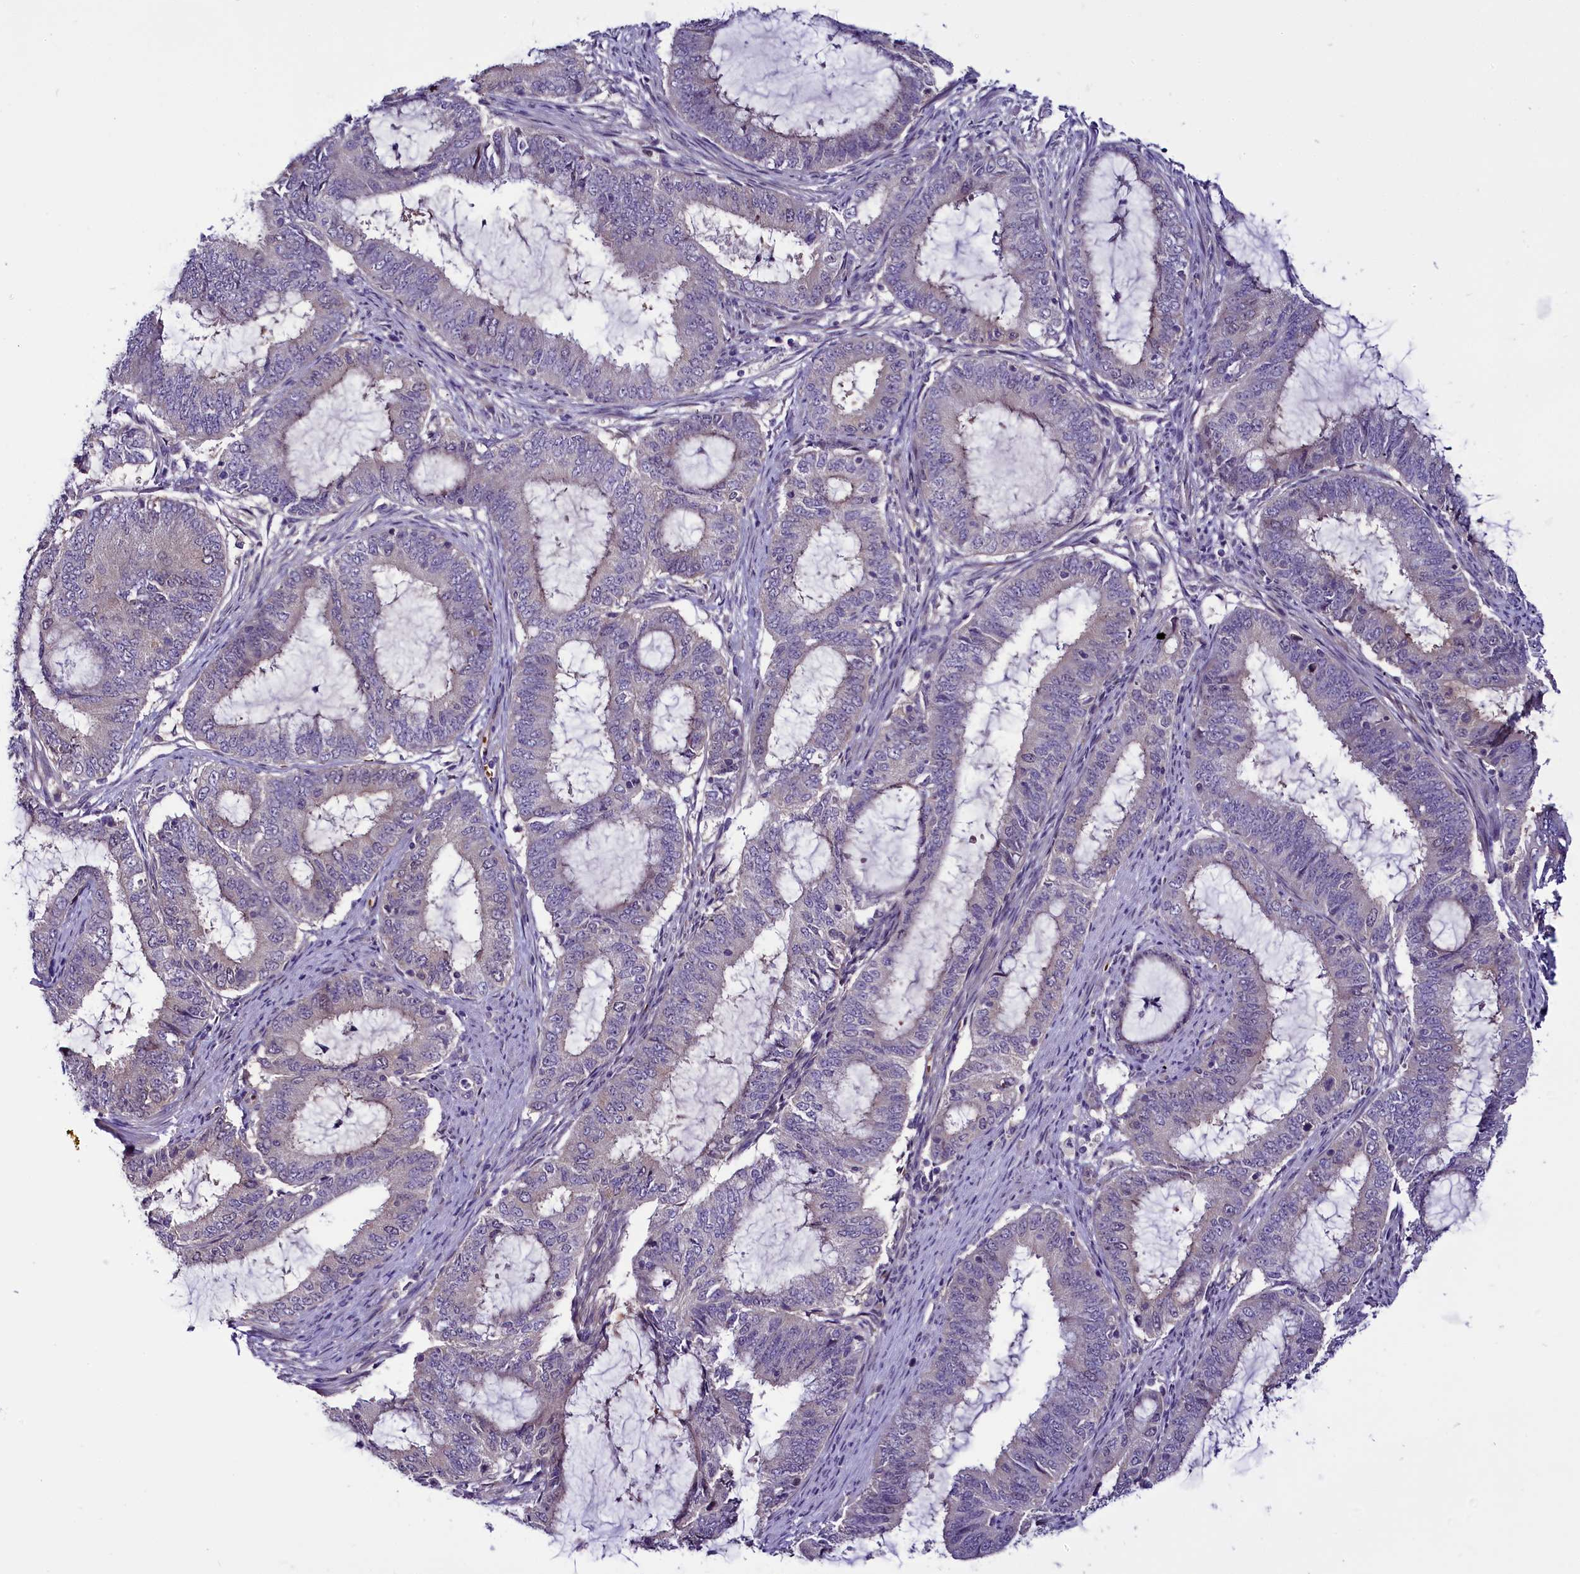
{"staining": {"intensity": "negative", "quantity": "none", "location": "none"}, "tissue": "endometrial cancer", "cell_type": "Tumor cells", "image_type": "cancer", "snomed": [{"axis": "morphology", "description": "Adenocarcinoma, NOS"}, {"axis": "topography", "description": "Endometrium"}], "caption": "Micrograph shows no protein positivity in tumor cells of endometrial cancer tissue.", "gene": "C9orf40", "patient": {"sex": "female", "age": 51}}